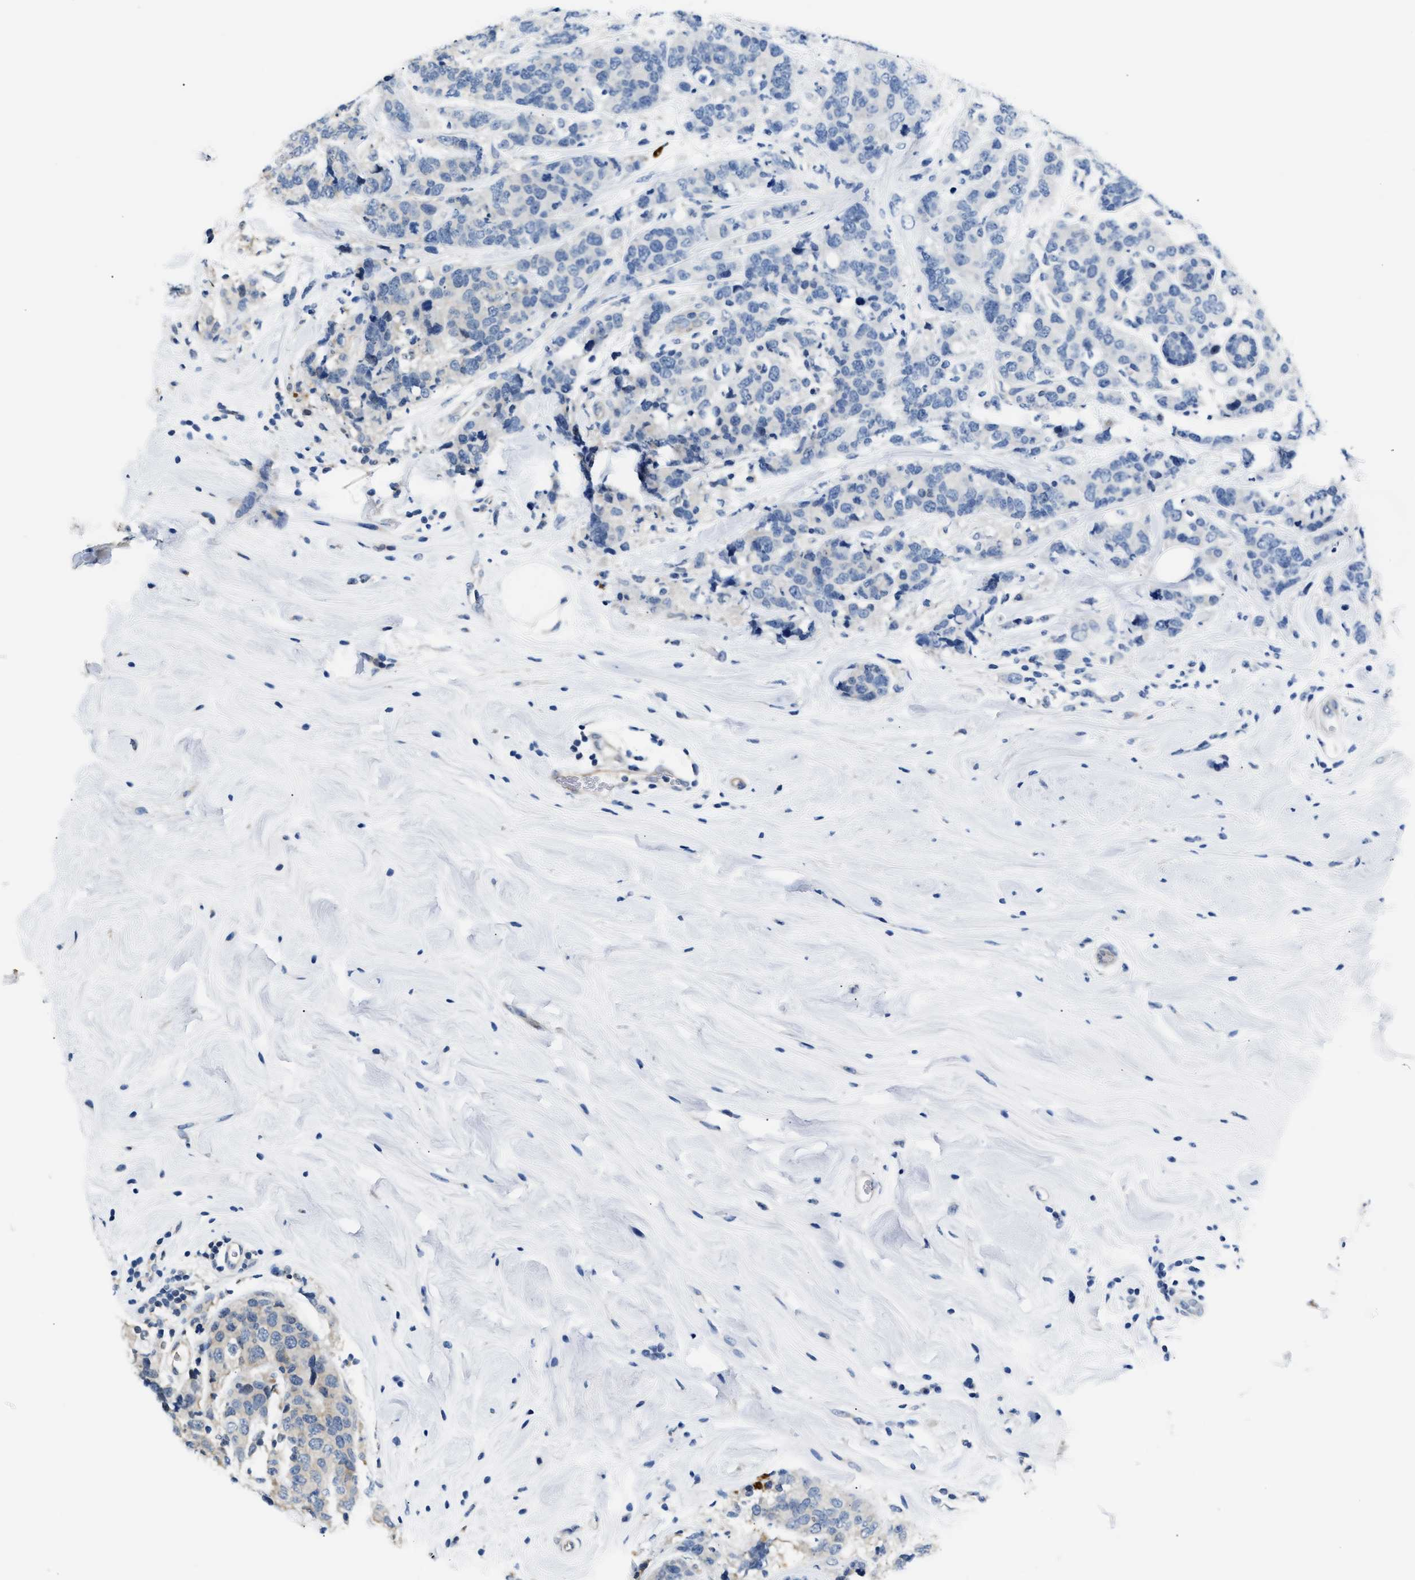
{"staining": {"intensity": "negative", "quantity": "none", "location": "none"}, "tissue": "breast cancer", "cell_type": "Tumor cells", "image_type": "cancer", "snomed": [{"axis": "morphology", "description": "Lobular carcinoma"}, {"axis": "topography", "description": "Breast"}], "caption": "A photomicrograph of human breast lobular carcinoma is negative for staining in tumor cells.", "gene": "TUT7", "patient": {"sex": "female", "age": 59}}